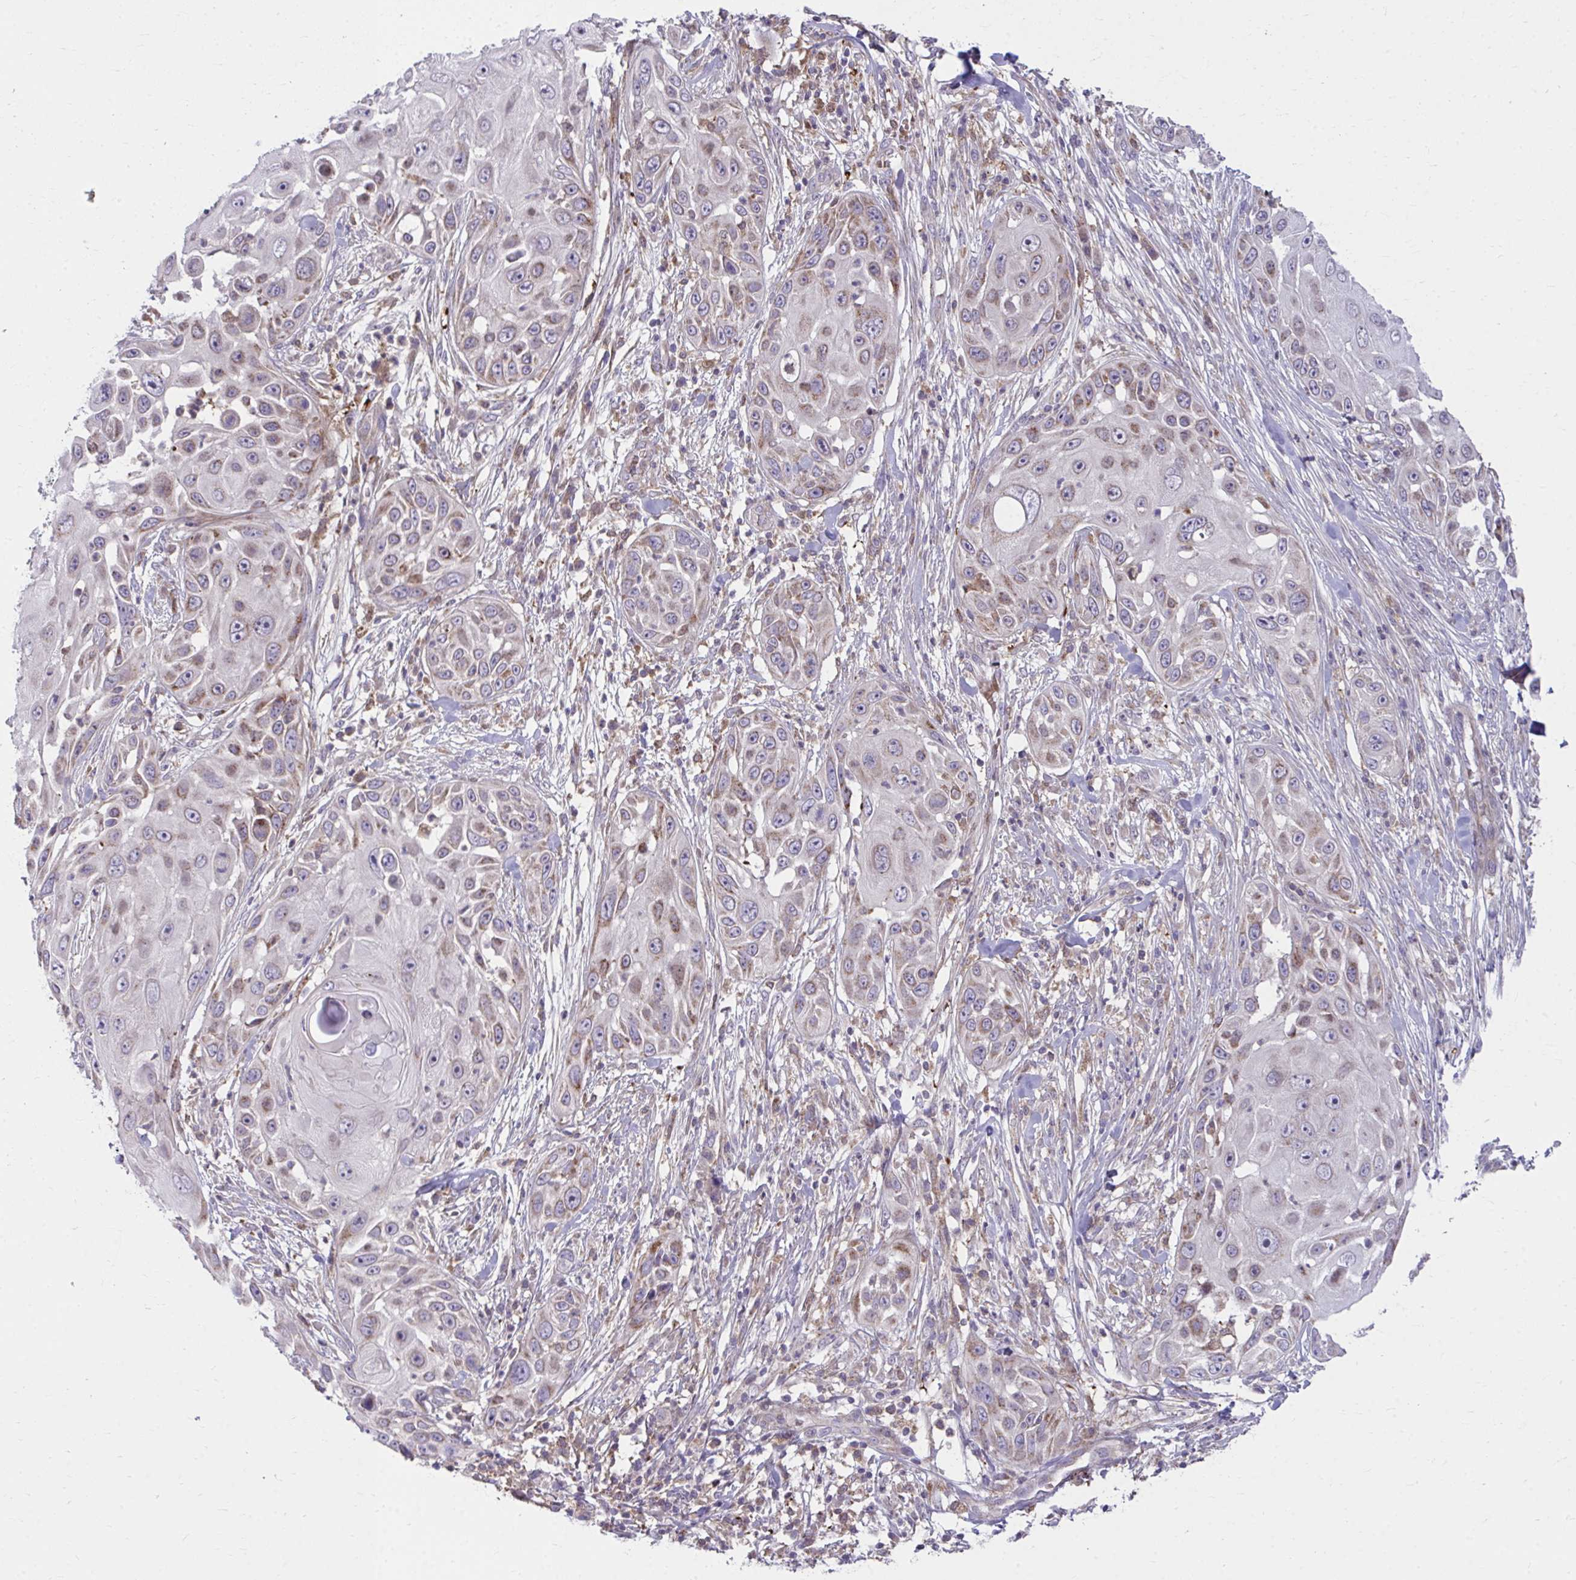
{"staining": {"intensity": "moderate", "quantity": "25%-75%", "location": "cytoplasmic/membranous"}, "tissue": "skin cancer", "cell_type": "Tumor cells", "image_type": "cancer", "snomed": [{"axis": "morphology", "description": "Squamous cell carcinoma, NOS"}, {"axis": "topography", "description": "Skin"}], "caption": "An IHC photomicrograph of neoplastic tissue is shown. Protein staining in brown labels moderate cytoplasmic/membranous positivity in squamous cell carcinoma (skin) within tumor cells. (brown staining indicates protein expression, while blue staining denotes nuclei).", "gene": "C16orf54", "patient": {"sex": "female", "age": 44}}